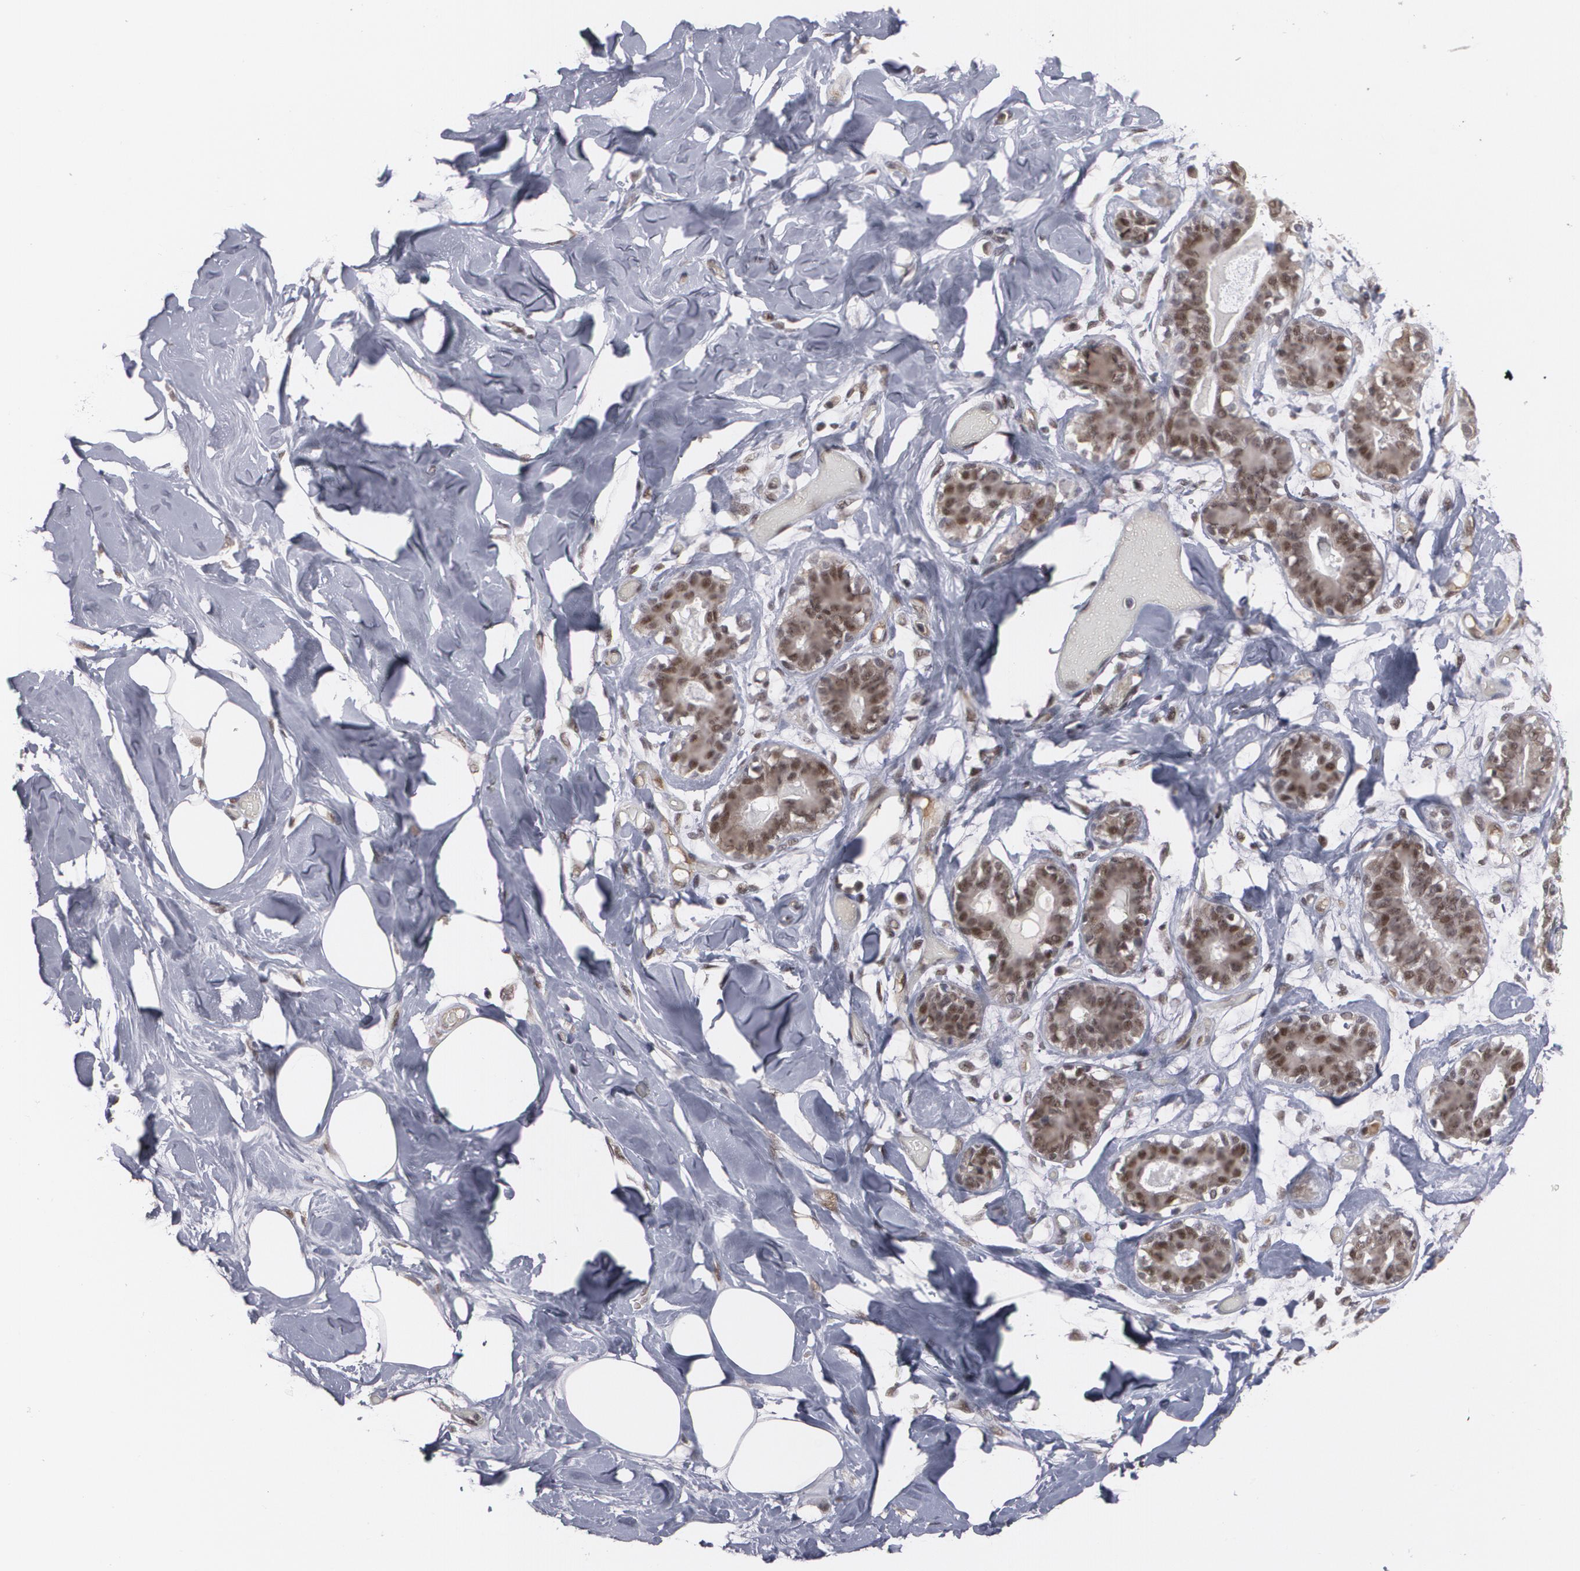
{"staining": {"intensity": "negative", "quantity": "none", "location": "none"}, "tissue": "breast", "cell_type": "Adipocytes", "image_type": "normal", "snomed": [{"axis": "morphology", "description": "Normal tissue, NOS"}, {"axis": "topography", "description": "Breast"}], "caption": "This is an immunohistochemistry micrograph of normal breast. There is no expression in adipocytes.", "gene": "INTS6L", "patient": {"sex": "female", "age": 75}}